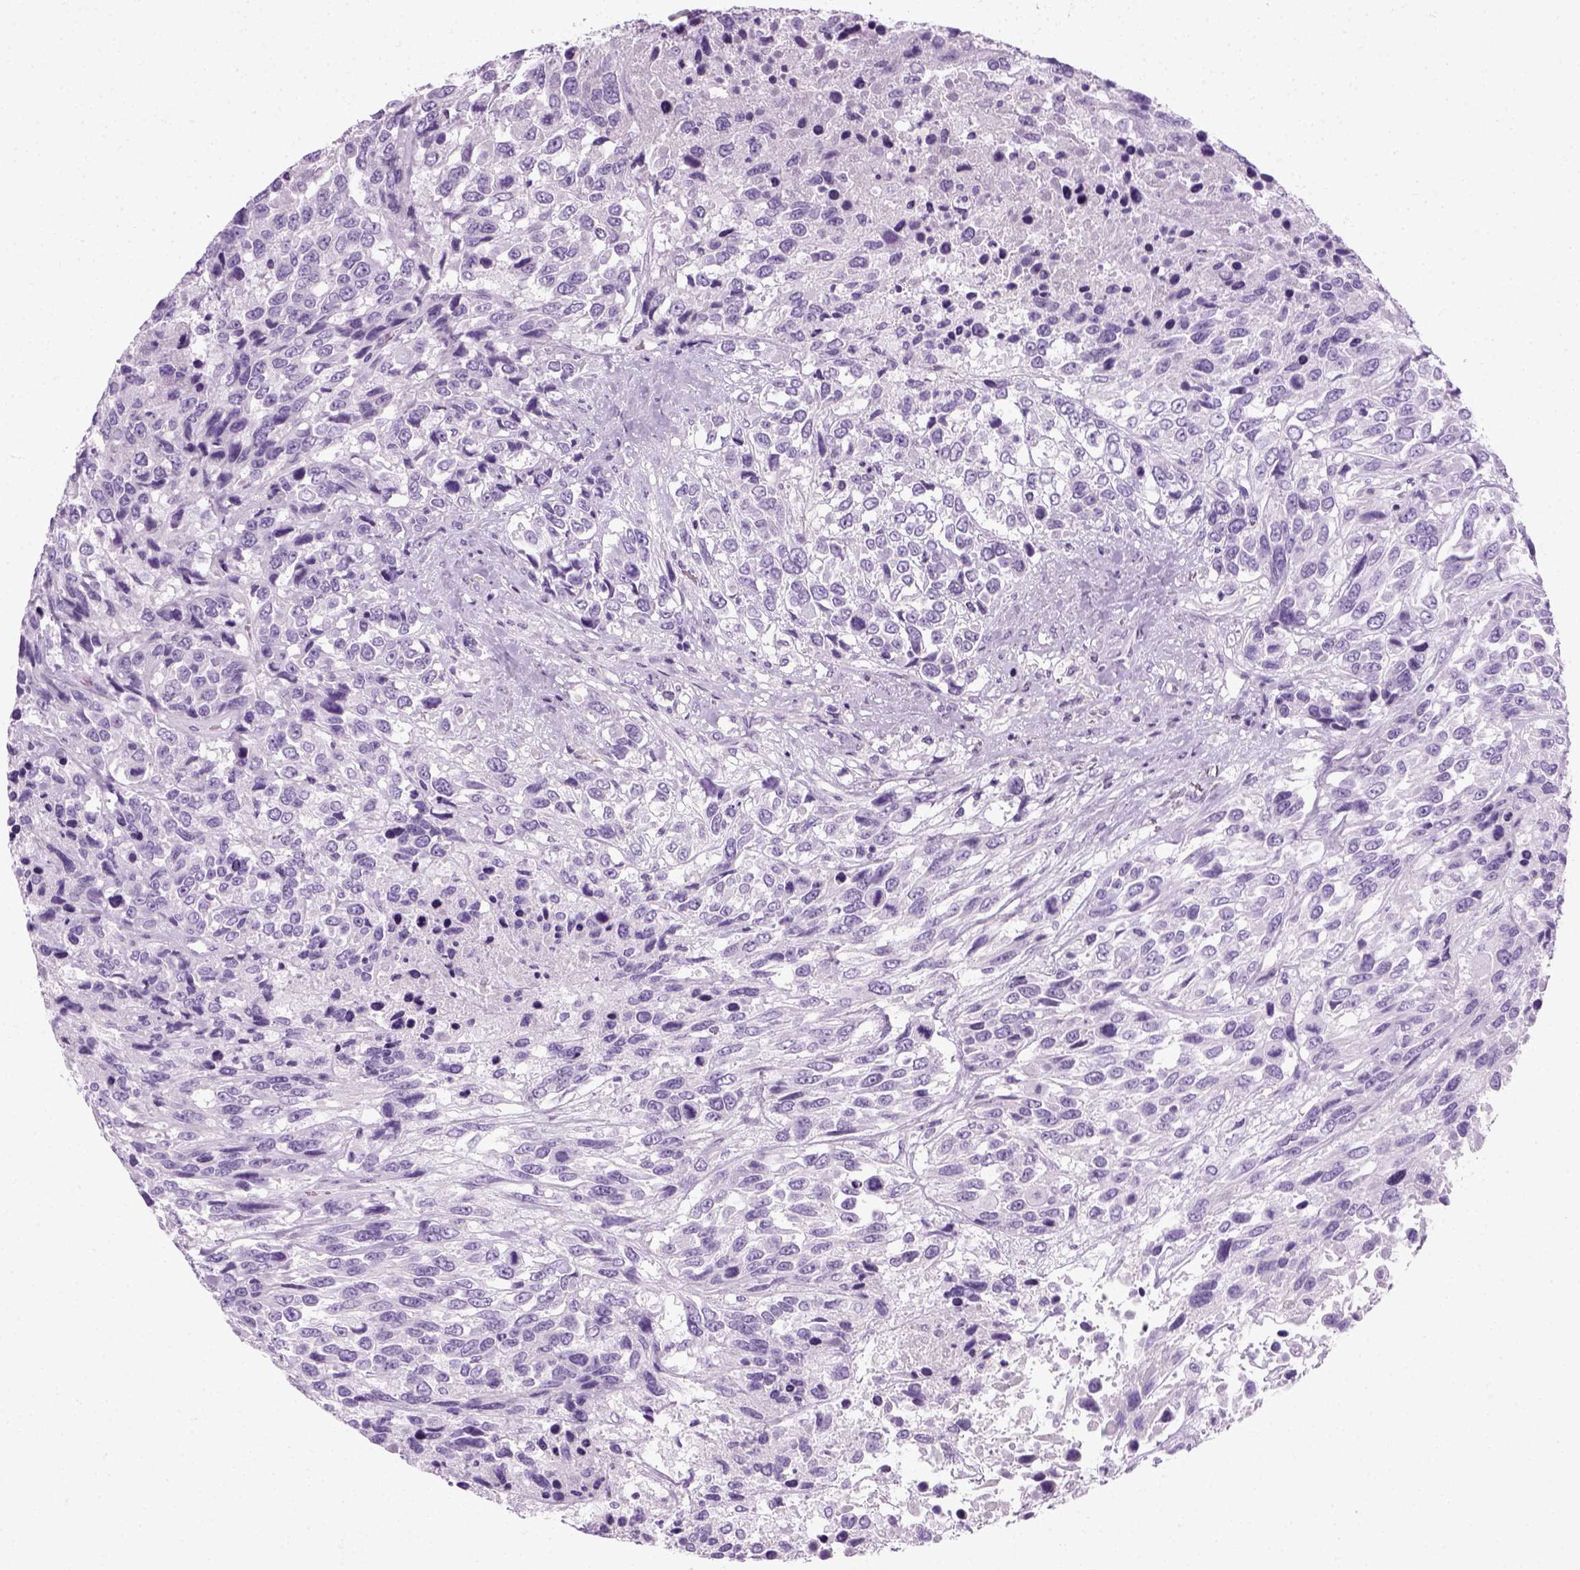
{"staining": {"intensity": "negative", "quantity": "none", "location": "none"}, "tissue": "urothelial cancer", "cell_type": "Tumor cells", "image_type": "cancer", "snomed": [{"axis": "morphology", "description": "Urothelial carcinoma, High grade"}, {"axis": "topography", "description": "Urinary bladder"}], "caption": "A micrograph of human urothelial carcinoma (high-grade) is negative for staining in tumor cells.", "gene": "SLC12A5", "patient": {"sex": "female", "age": 70}}